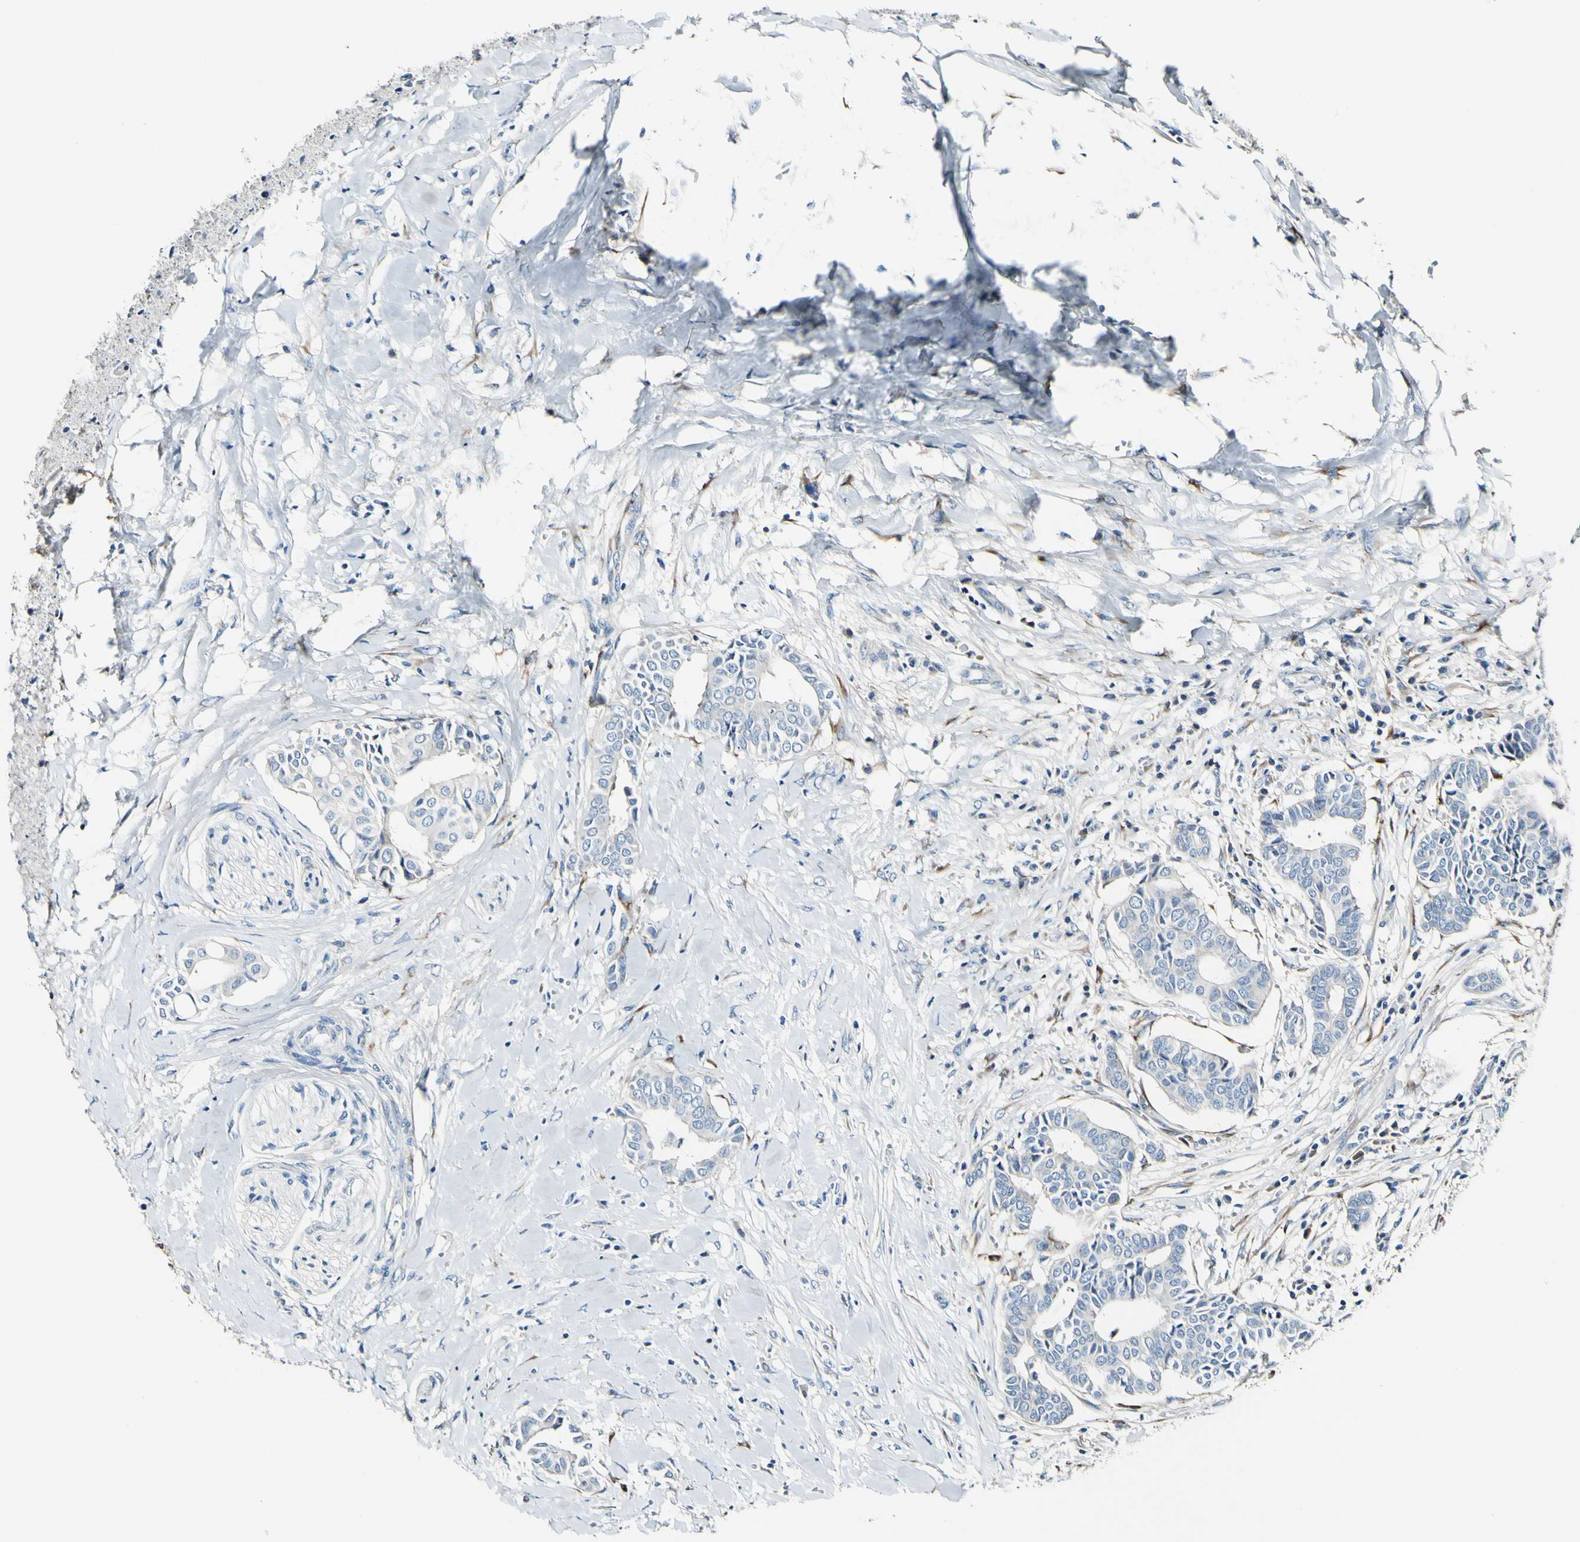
{"staining": {"intensity": "negative", "quantity": "none", "location": "none"}, "tissue": "head and neck cancer", "cell_type": "Tumor cells", "image_type": "cancer", "snomed": [{"axis": "morphology", "description": "Adenocarcinoma, NOS"}, {"axis": "topography", "description": "Salivary gland"}, {"axis": "topography", "description": "Head-Neck"}], "caption": "Protein analysis of head and neck adenocarcinoma displays no significant staining in tumor cells.", "gene": "COL6A3", "patient": {"sex": "female", "age": 59}}